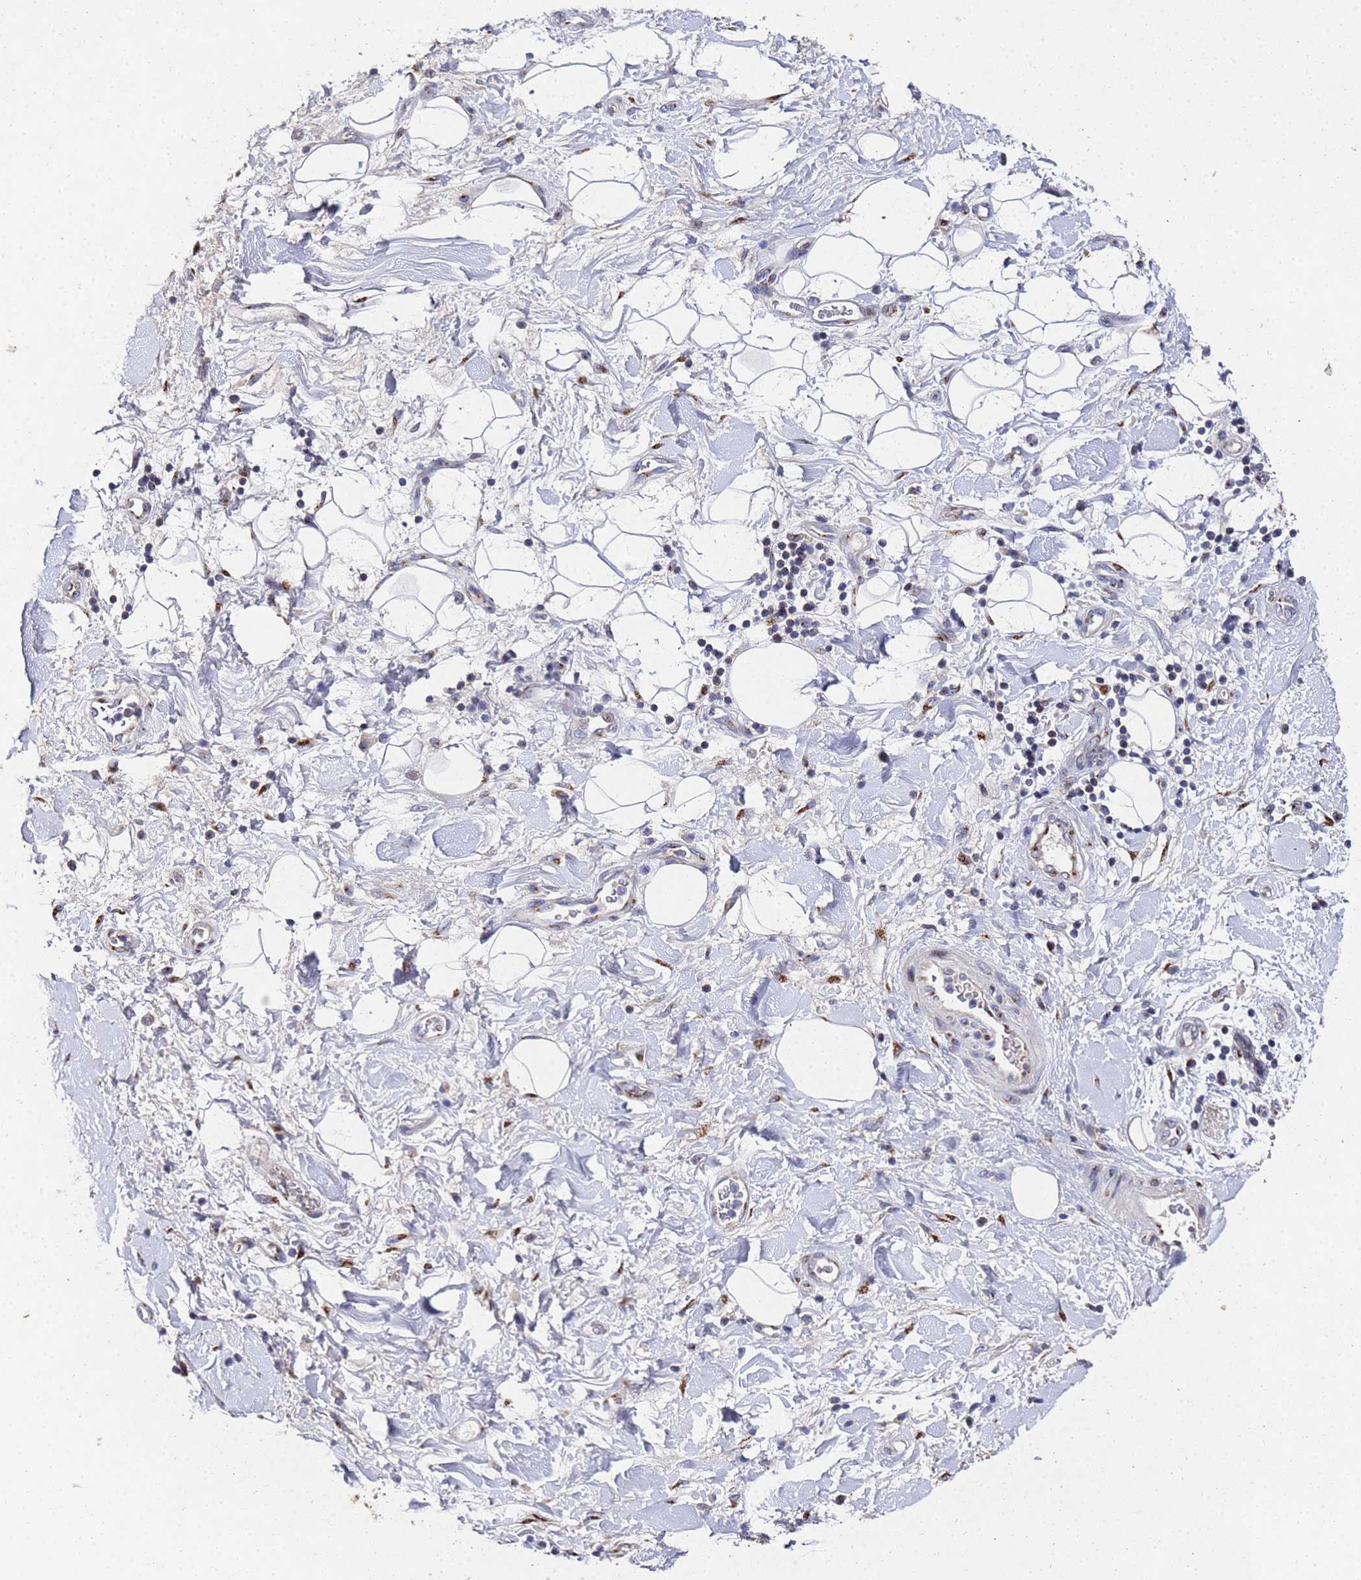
{"staining": {"intensity": "negative", "quantity": "none", "location": "none"}, "tissue": "adipose tissue", "cell_type": "Adipocytes", "image_type": "normal", "snomed": [{"axis": "morphology", "description": "Normal tissue, NOS"}, {"axis": "morphology", "description": "Adenocarcinoma, NOS"}, {"axis": "topography", "description": "Pancreas"}, {"axis": "topography", "description": "Peripheral nerve tissue"}], "caption": "High power microscopy micrograph of an IHC micrograph of benign adipose tissue, revealing no significant positivity in adipocytes.", "gene": "NSUN6", "patient": {"sex": "male", "age": 59}}